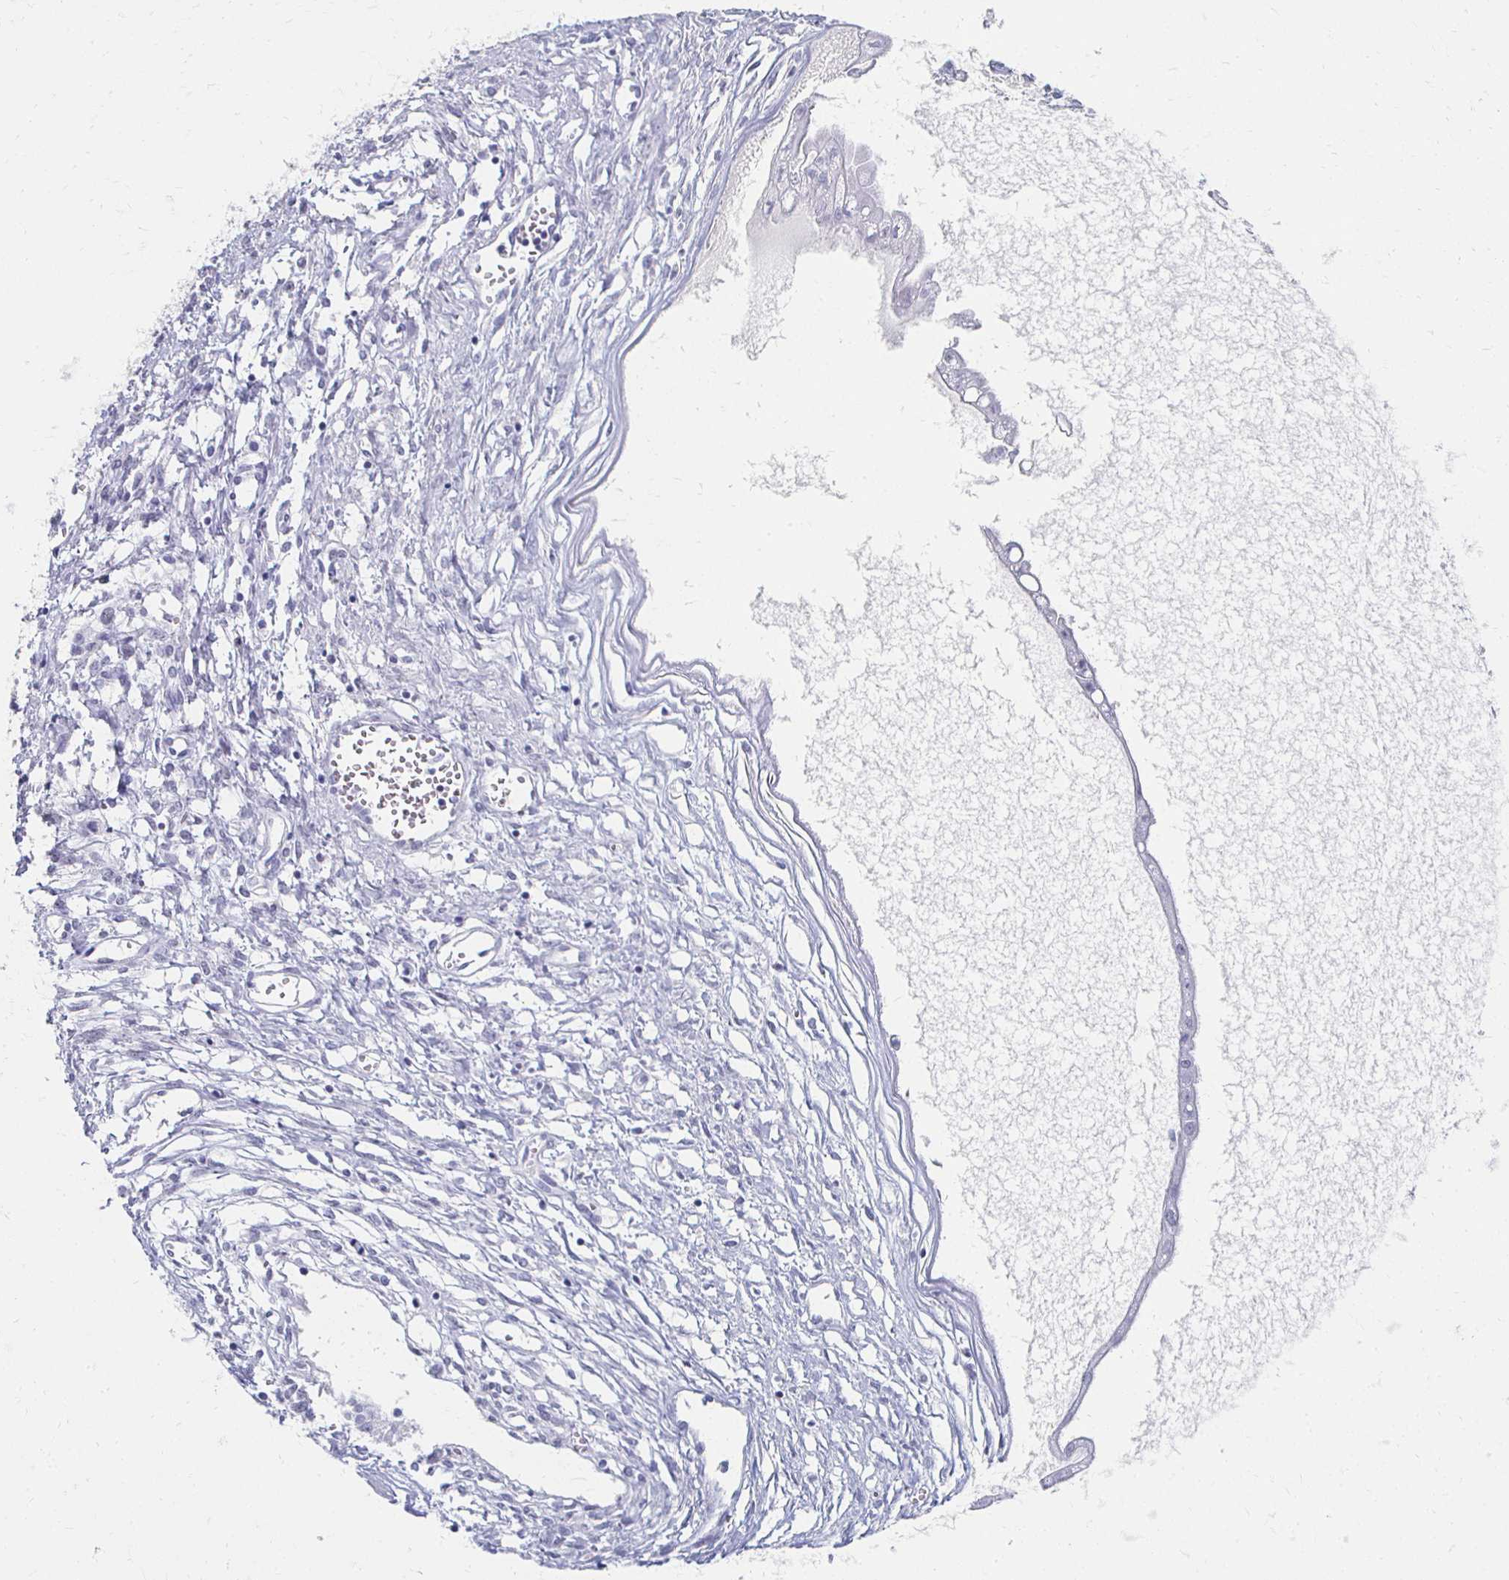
{"staining": {"intensity": "negative", "quantity": "none", "location": "none"}, "tissue": "ovarian cancer", "cell_type": "Tumor cells", "image_type": "cancer", "snomed": [{"axis": "morphology", "description": "Cystadenocarcinoma, mucinous, NOS"}, {"axis": "topography", "description": "Ovary"}], "caption": "Immunohistochemistry (IHC) of ovarian mucinous cystadenocarcinoma shows no expression in tumor cells.", "gene": "CXCR2", "patient": {"sex": "female", "age": 34}}